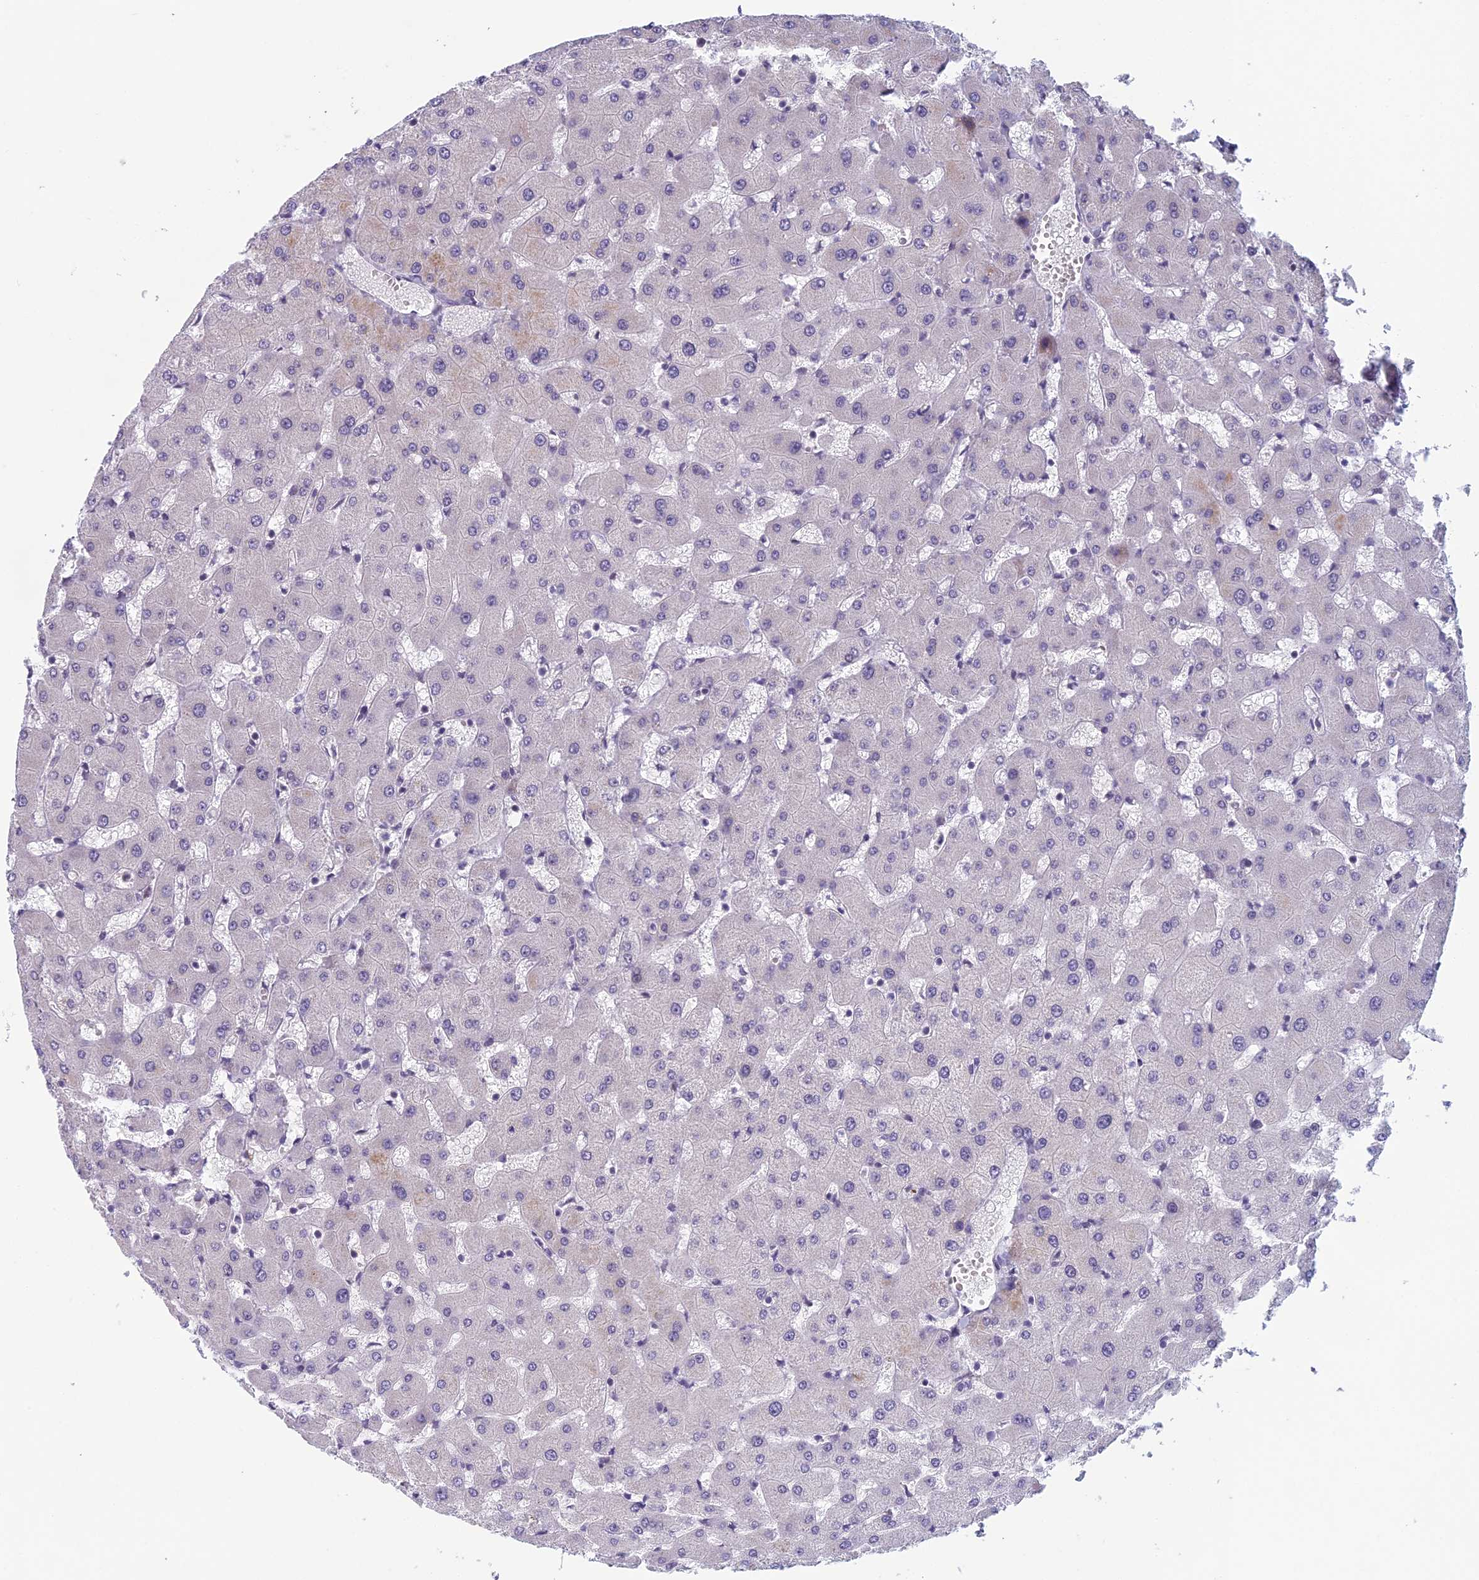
{"staining": {"intensity": "negative", "quantity": "none", "location": "none"}, "tissue": "liver", "cell_type": "Cholangiocytes", "image_type": "normal", "snomed": [{"axis": "morphology", "description": "Normal tissue, NOS"}, {"axis": "topography", "description": "Liver"}], "caption": "DAB immunohistochemical staining of benign human liver reveals no significant positivity in cholangiocytes.", "gene": "RGS17", "patient": {"sex": "female", "age": 63}}